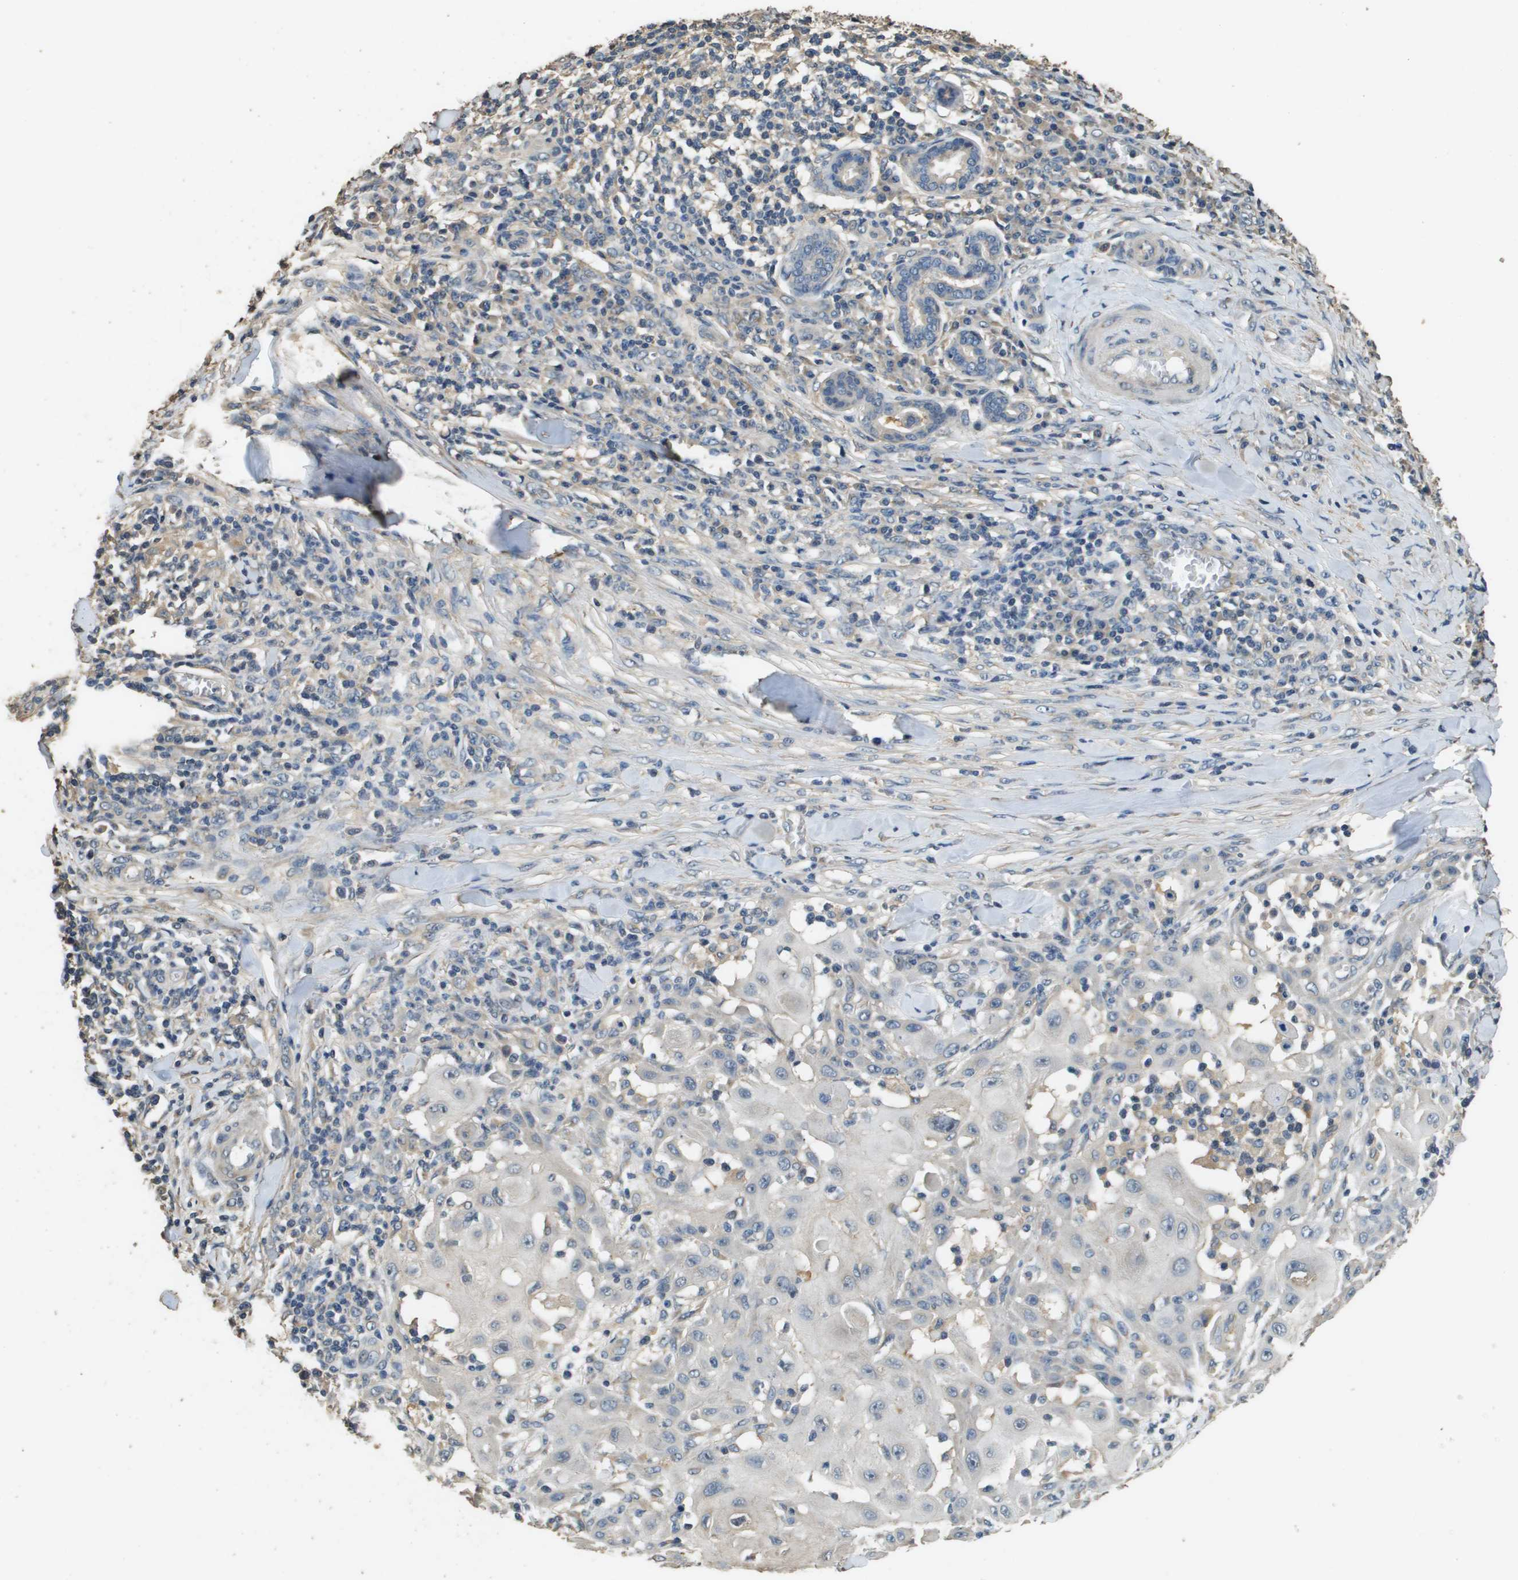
{"staining": {"intensity": "negative", "quantity": "none", "location": "none"}, "tissue": "skin cancer", "cell_type": "Tumor cells", "image_type": "cancer", "snomed": [{"axis": "morphology", "description": "Squamous cell carcinoma, NOS"}, {"axis": "topography", "description": "Skin"}], "caption": "An immunohistochemistry (IHC) photomicrograph of squamous cell carcinoma (skin) is shown. There is no staining in tumor cells of squamous cell carcinoma (skin).", "gene": "RAB6B", "patient": {"sex": "male", "age": 24}}